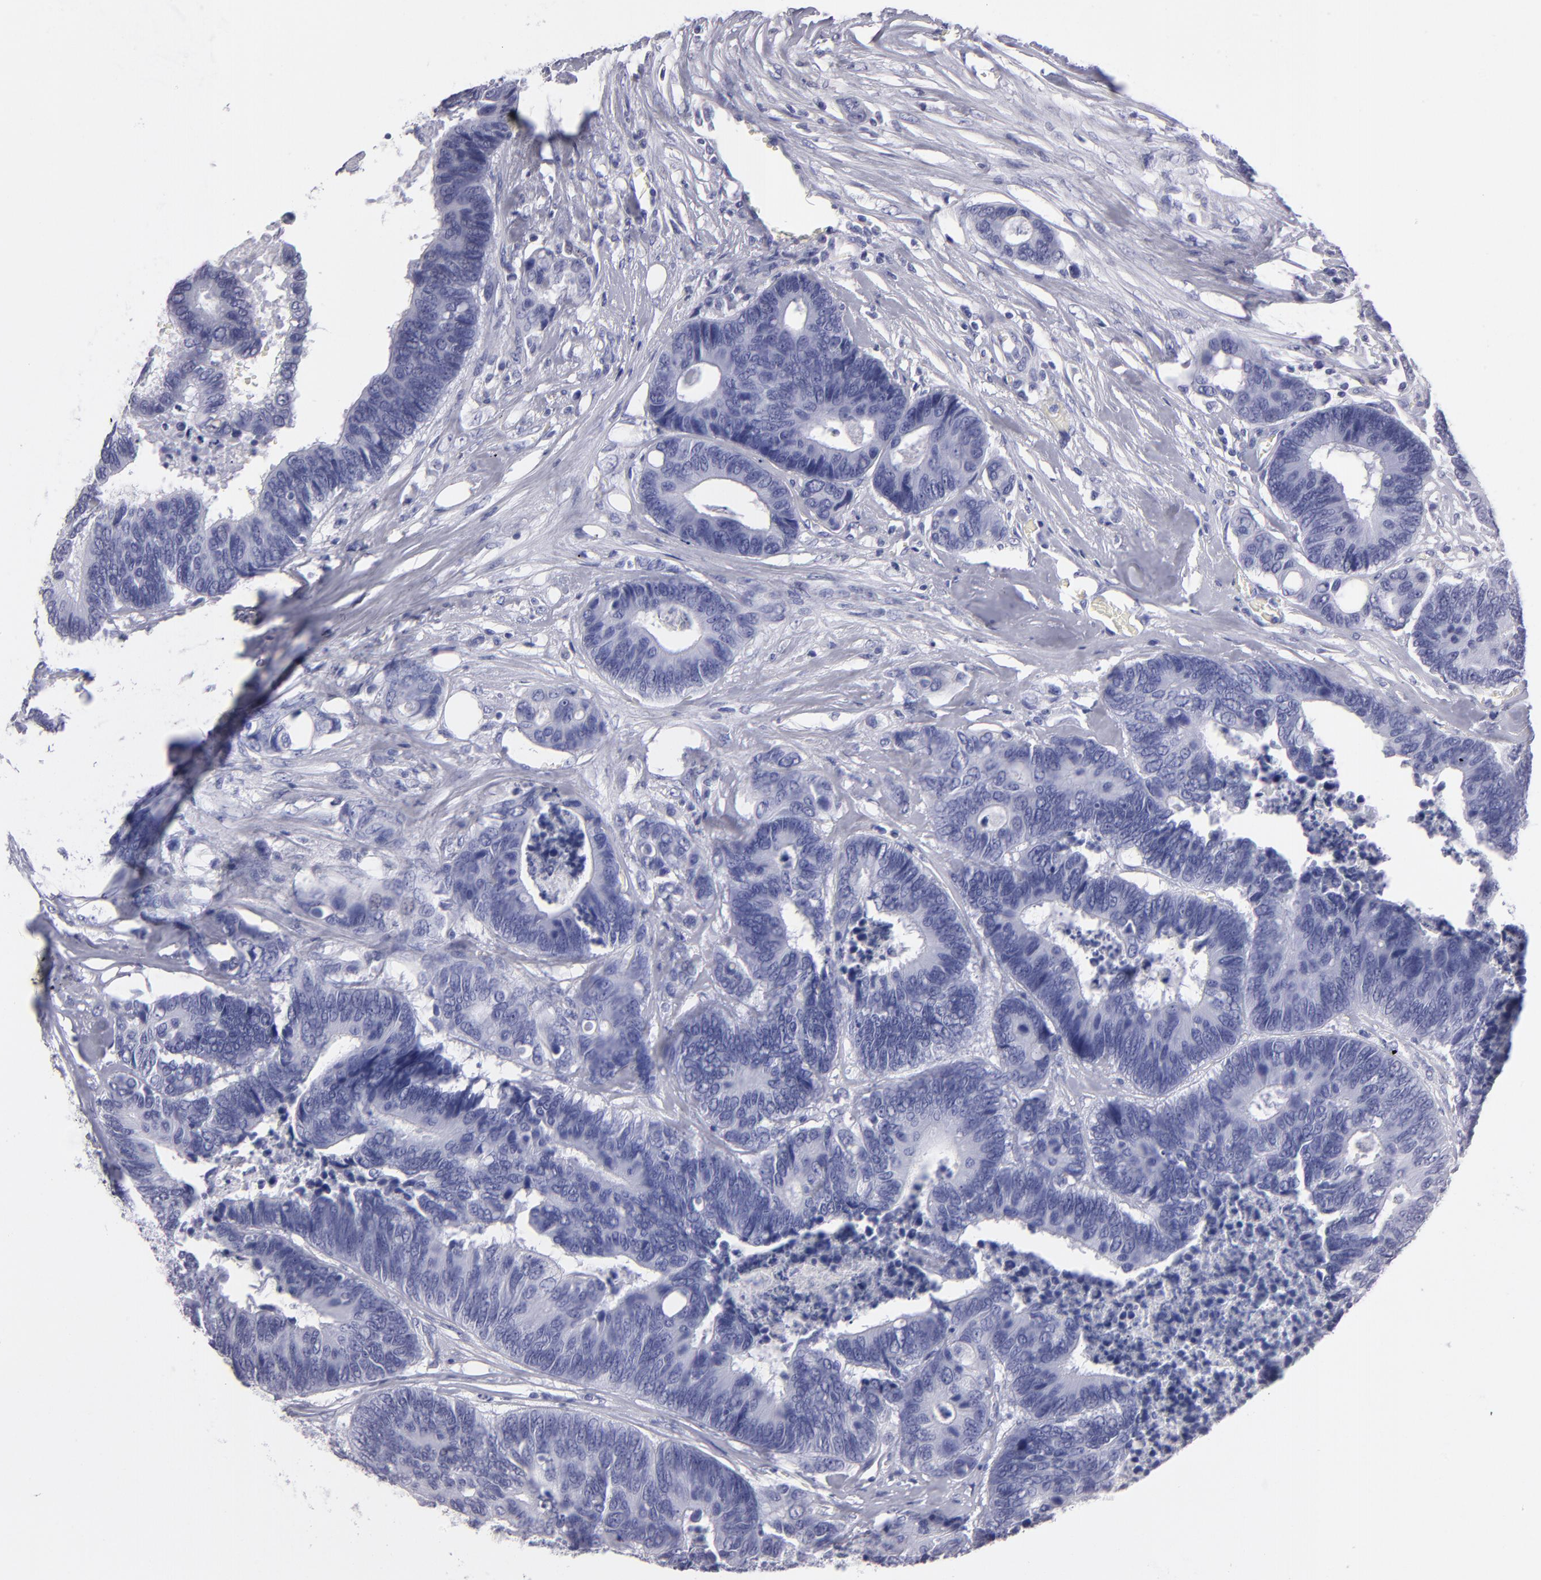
{"staining": {"intensity": "negative", "quantity": "none", "location": "none"}, "tissue": "colorectal cancer", "cell_type": "Tumor cells", "image_type": "cancer", "snomed": [{"axis": "morphology", "description": "Adenocarcinoma, NOS"}, {"axis": "topography", "description": "Rectum"}], "caption": "High power microscopy micrograph of an immunohistochemistry (IHC) micrograph of colorectal cancer, revealing no significant positivity in tumor cells.", "gene": "MB", "patient": {"sex": "male", "age": 55}}